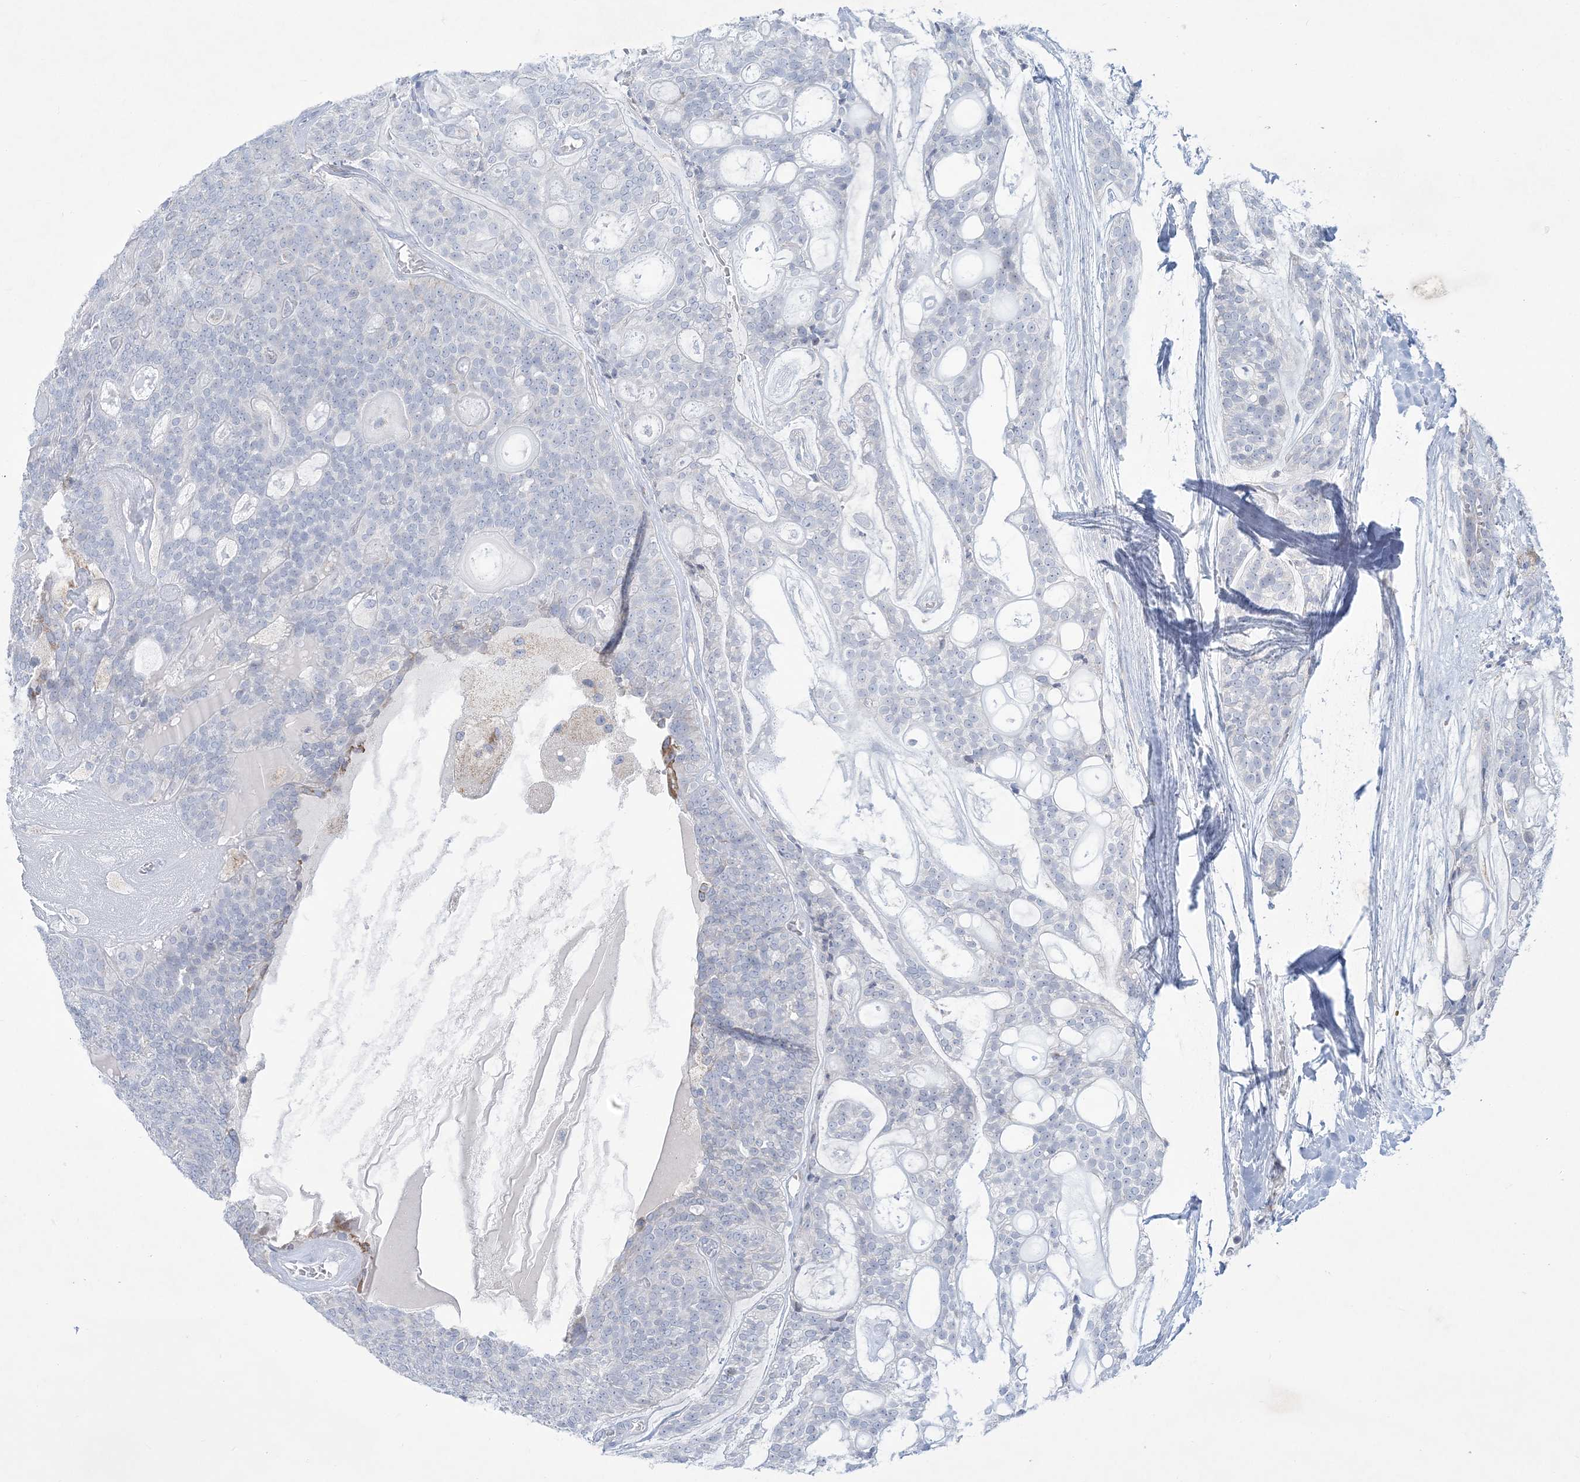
{"staining": {"intensity": "negative", "quantity": "none", "location": "none"}, "tissue": "head and neck cancer", "cell_type": "Tumor cells", "image_type": "cancer", "snomed": [{"axis": "morphology", "description": "Adenocarcinoma, NOS"}, {"axis": "topography", "description": "Head-Neck"}], "caption": "An IHC micrograph of head and neck cancer (adenocarcinoma) is shown. There is no staining in tumor cells of head and neck cancer (adenocarcinoma). Brightfield microscopy of immunohistochemistry (IHC) stained with DAB (brown) and hematoxylin (blue), captured at high magnification.", "gene": "TBC1D7", "patient": {"sex": "male", "age": 66}}